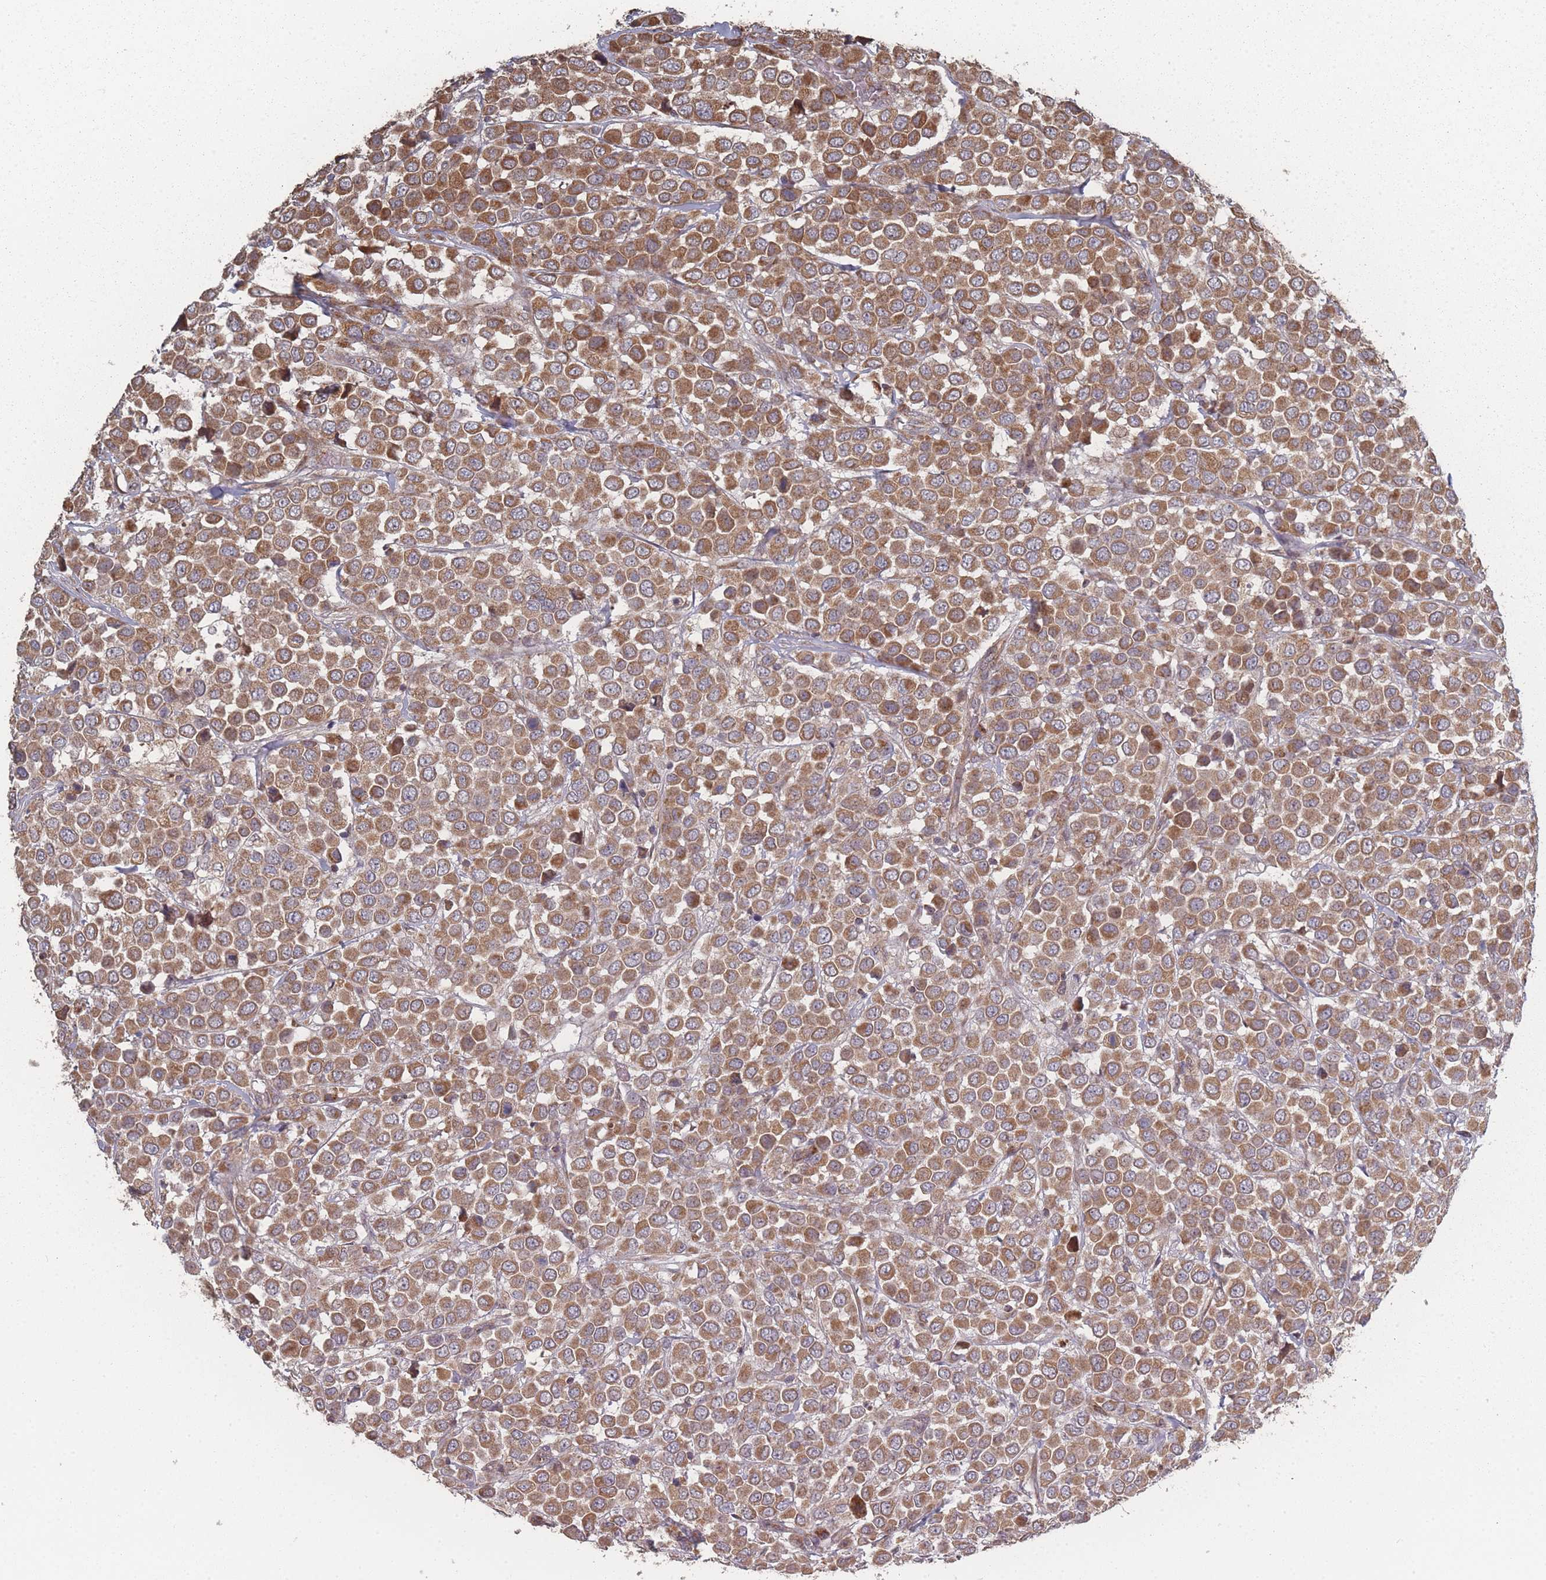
{"staining": {"intensity": "moderate", "quantity": ">75%", "location": "cytoplasmic/membranous"}, "tissue": "breast cancer", "cell_type": "Tumor cells", "image_type": "cancer", "snomed": [{"axis": "morphology", "description": "Duct carcinoma"}, {"axis": "topography", "description": "Breast"}], "caption": "Immunohistochemistry (DAB) staining of human infiltrating ductal carcinoma (breast) reveals moderate cytoplasmic/membranous protein expression in approximately >75% of tumor cells.", "gene": "PSMB3", "patient": {"sex": "female", "age": 61}}